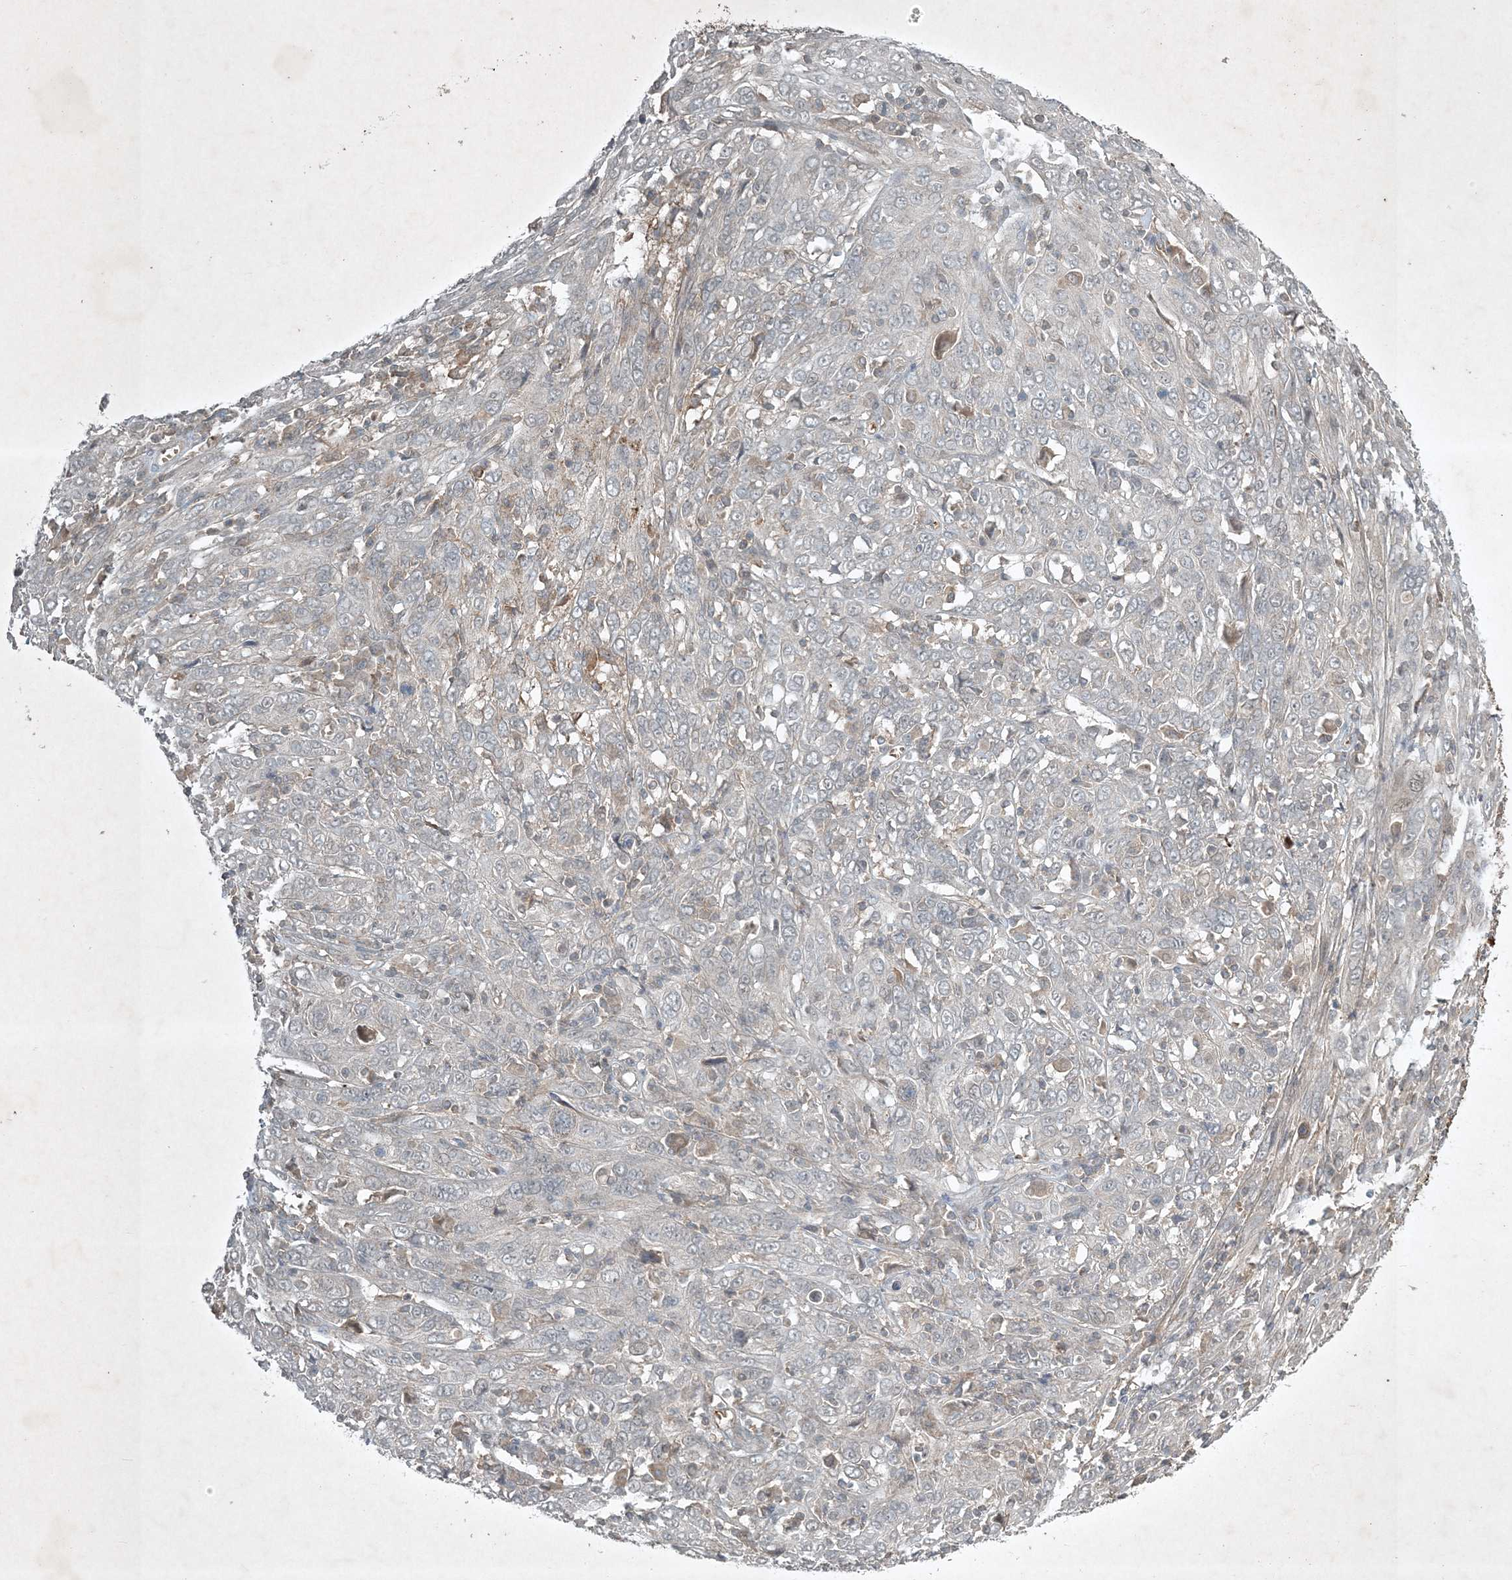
{"staining": {"intensity": "negative", "quantity": "none", "location": "none"}, "tissue": "cervical cancer", "cell_type": "Tumor cells", "image_type": "cancer", "snomed": [{"axis": "morphology", "description": "Squamous cell carcinoma, NOS"}, {"axis": "topography", "description": "Cervix"}], "caption": "The immunohistochemistry (IHC) photomicrograph has no significant expression in tumor cells of cervical squamous cell carcinoma tissue. The staining is performed using DAB (3,3'-diaminobenzidine) brown chromogen with nuclei counter-stained in using hematoxylin.", "gene": "TNFAIP6", "patient": {"sex": "female", "age": 46}}